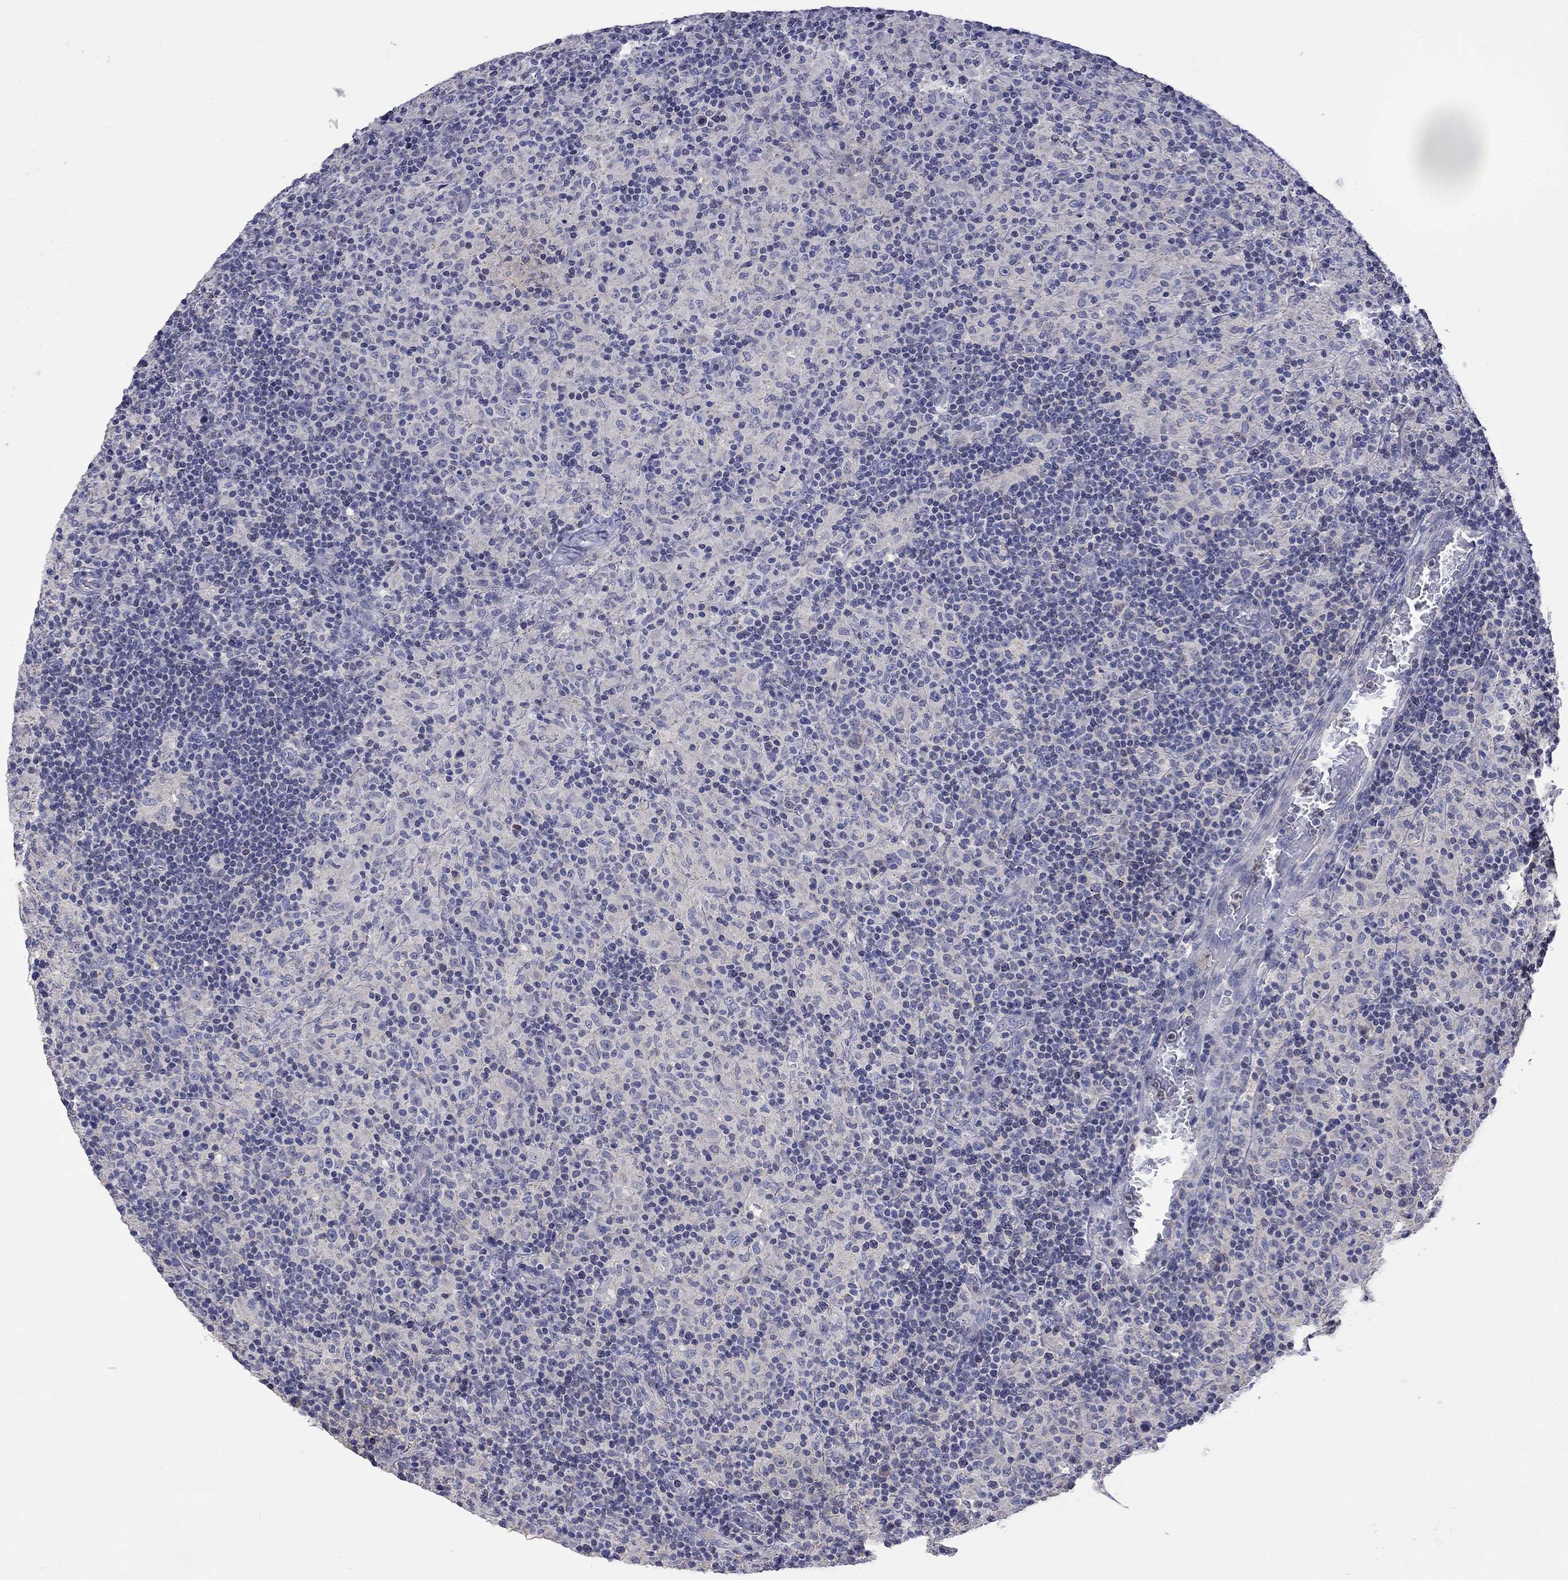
{"staining": {"intensity": "negative", "quantity": "none", "location": "none"}, "tissue": "lymphoma", "cell_type": "Tumor cells", "image_type": "cancer", "snomed": [{"axis": "morphology", "description": "Hodgkin's disease, NOS"}, {"axis": "topography", "description": "Lymph node"}], "caption": "Lymphoma was stained to show a protein in brown. There is no significant staining in tumor cells.", "gene": "LRFN4", "patient": {"sex": "male", "age": 70}}